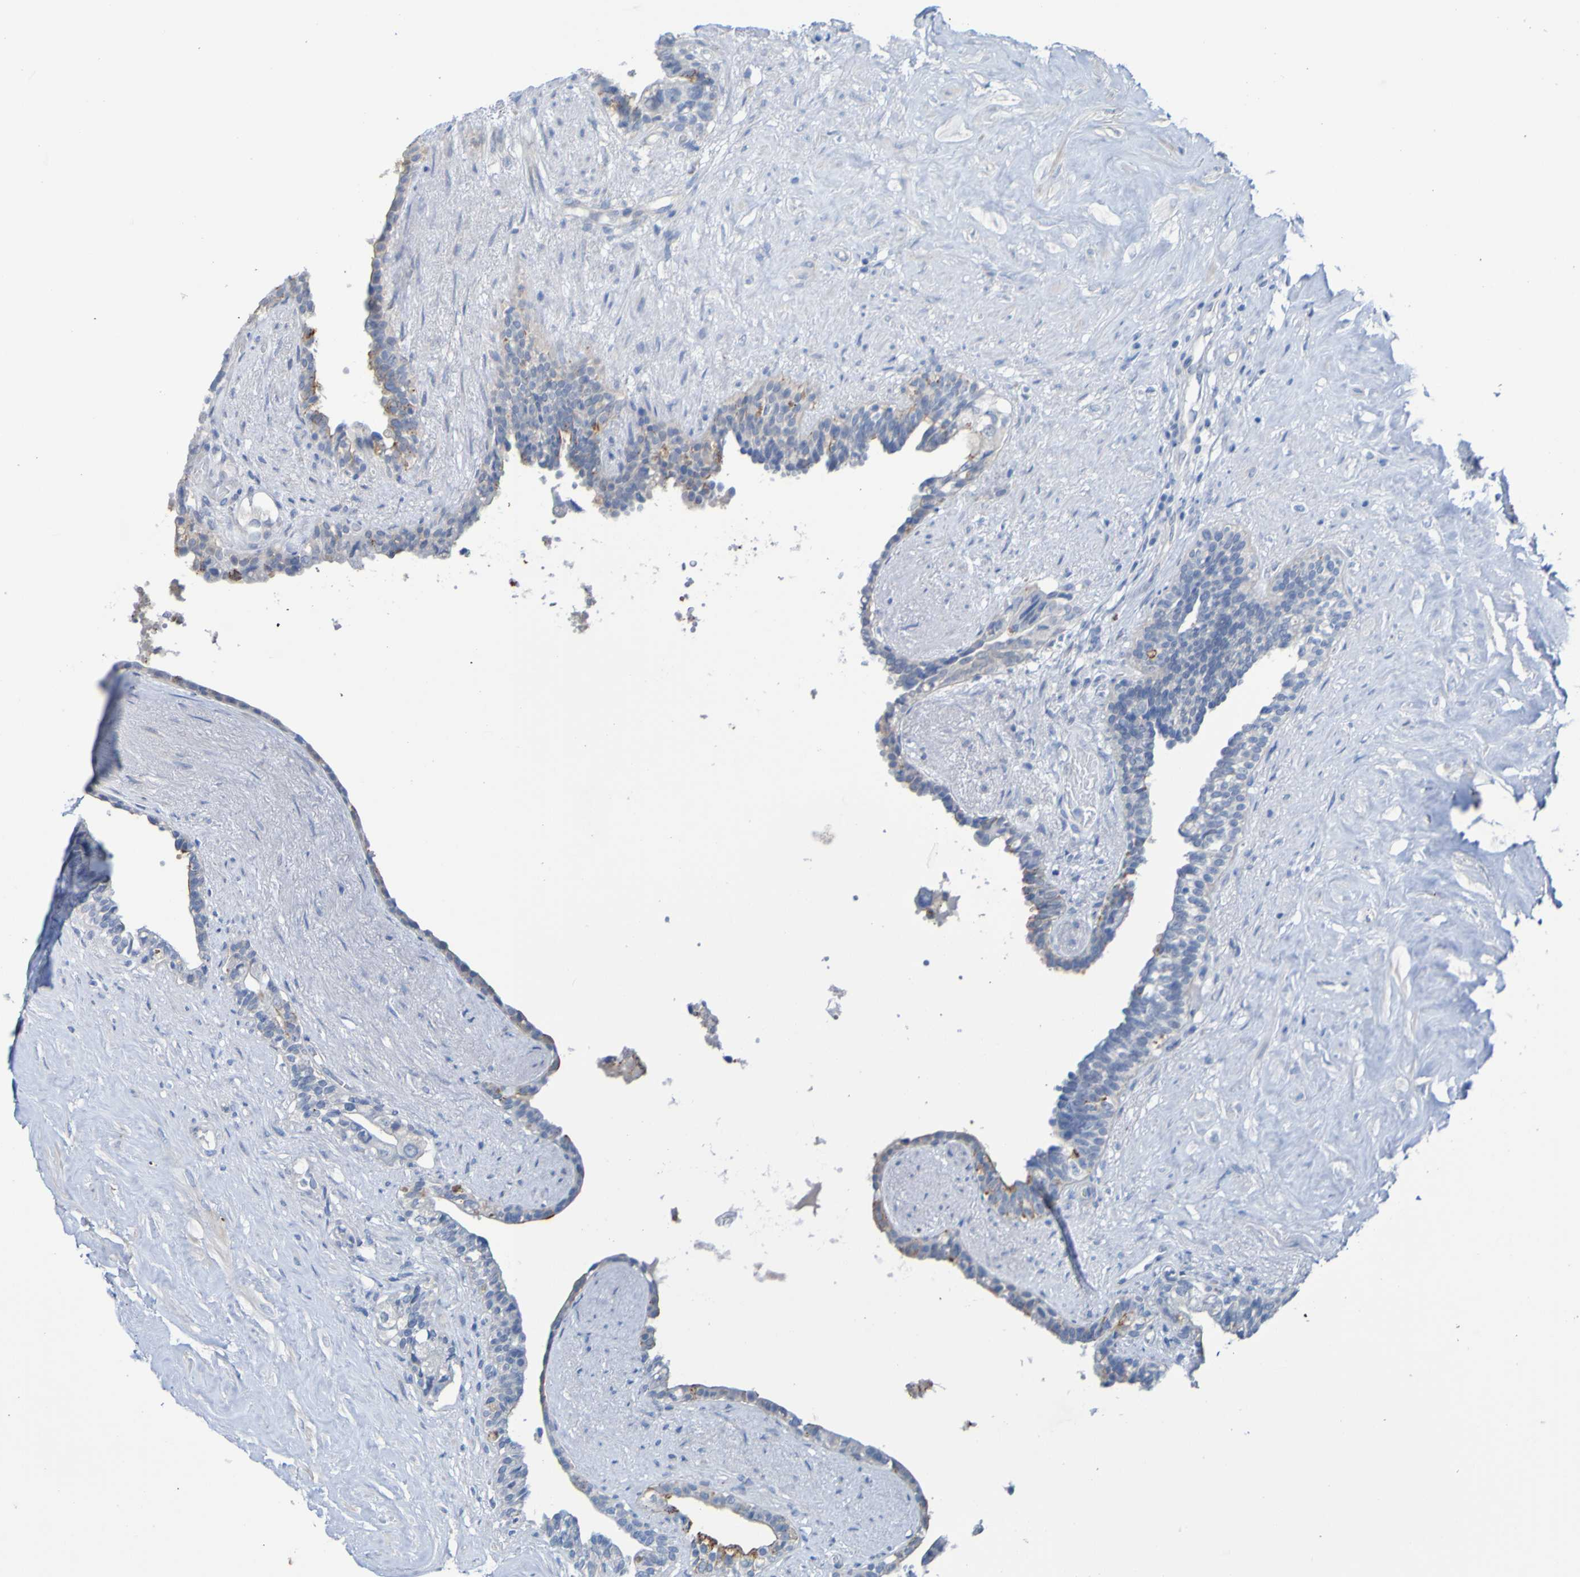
{"staining": {"intensity": "moderate", "quantity": "<25%", "location": "cytoplasmic/membranous"}, "tissue": "seminal vesicle", "cell_type": "Glandular cells", "image_type": "normal", "snomed": [{"axis": "morphology", "description": "Normal tissue, NOS"}, {"axis": "topography", "description": "Seminal veicle"}], "caption": "This histopathology image demonstrates IHC staining of unremarkable human seminal vesicle, with low moderate cytoplasmic/membranous expression in about <25% of glandular cells.", "gene": "ACMSD", "patient": {"sex": "male", "age": 63}}